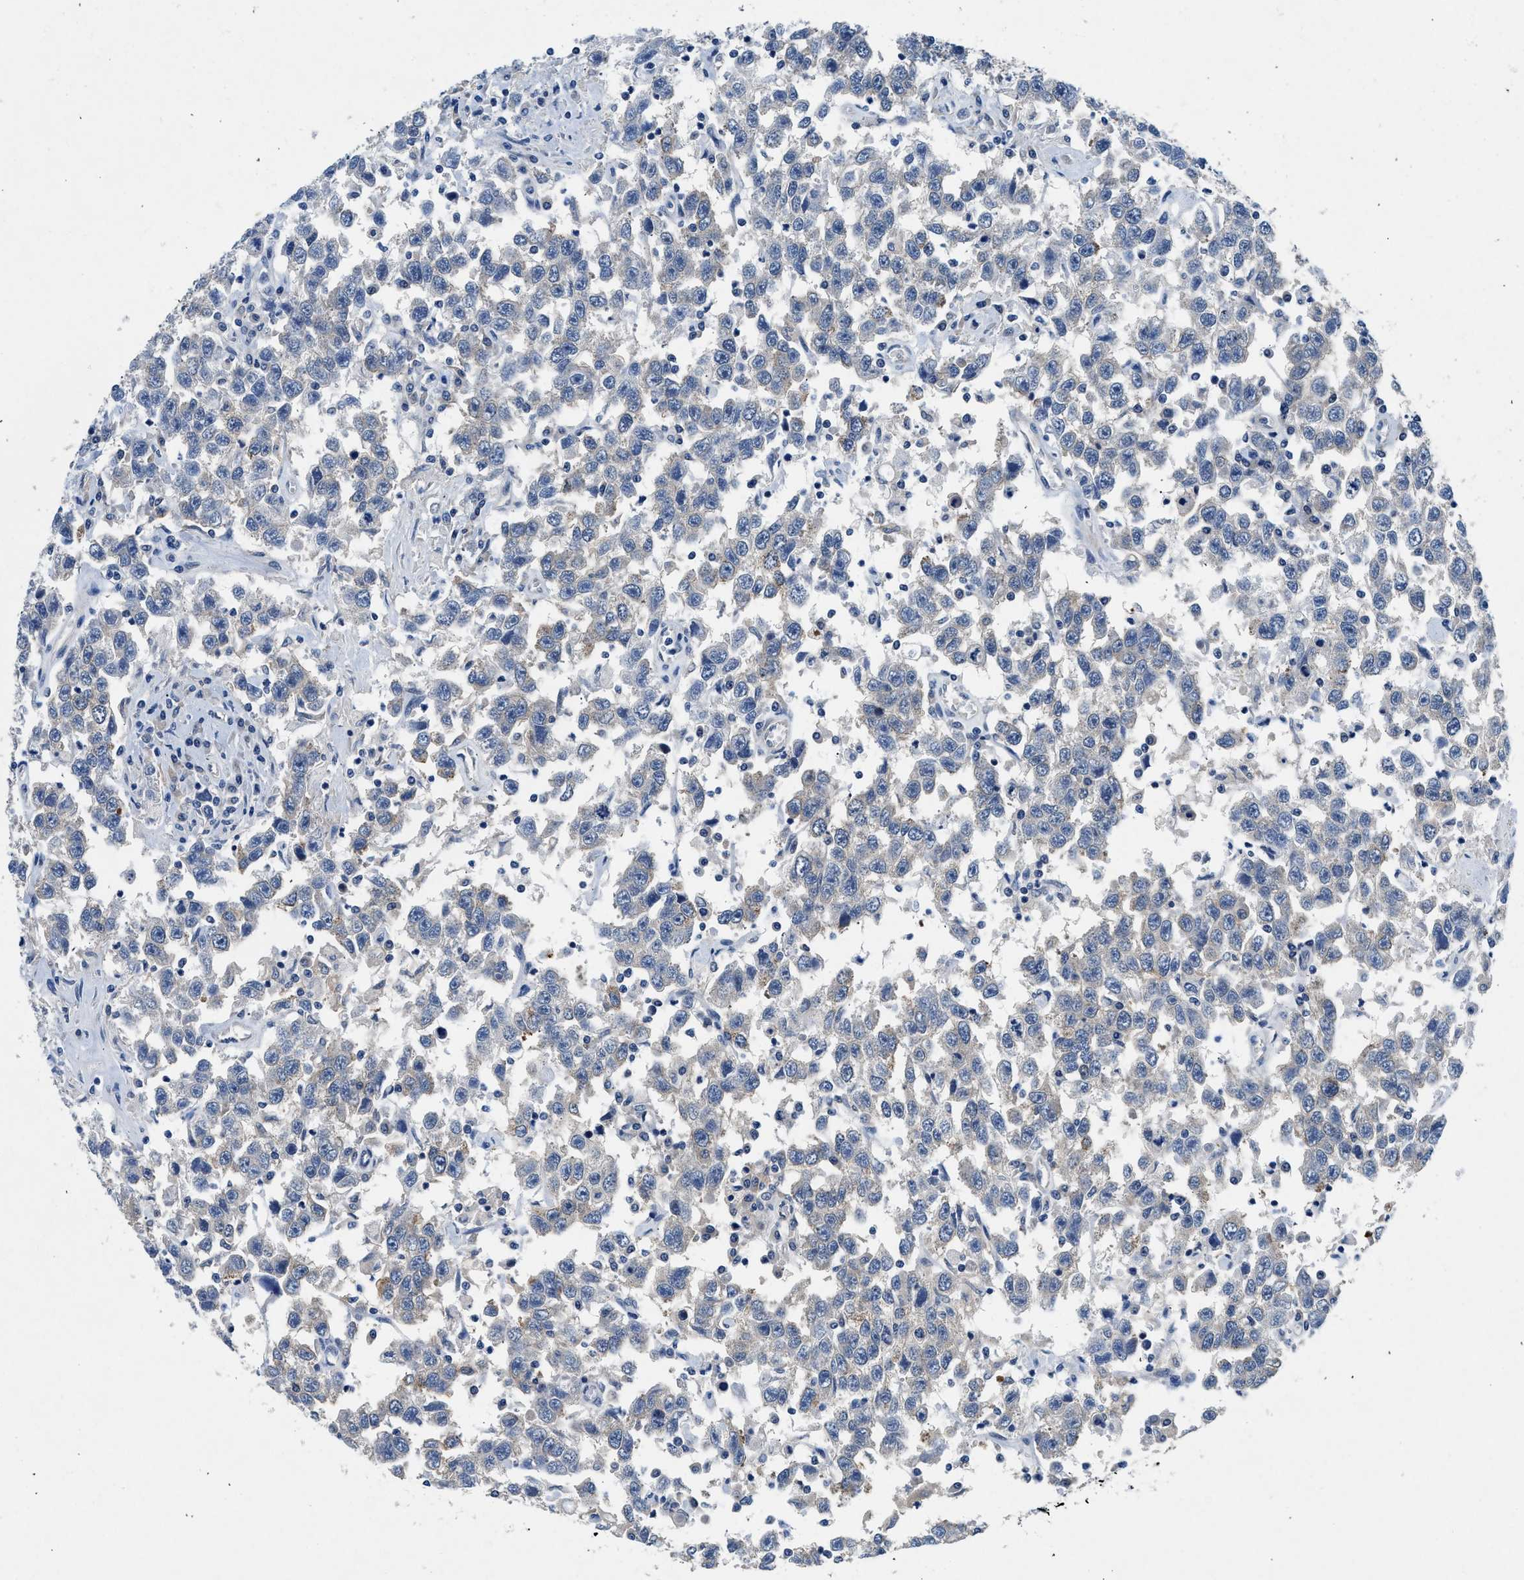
{"staining": {"intensity": "negative", "quantity": "none", "location": "none"}, "tissue": "testis cancer", "cell_type": "Tumor cells", "image_type": "cancer", "snomed": [{"axis": "morphology", "description": "Seminoma, NOS"}, {"axis": "topography", "description": "Testis"}], "caption": "This photomicrograph is of seminoma (testis) stained with immunohistochemistry to label a protein in brown with the nuclei are counter-stained blue. There is no expression in tumor cells. (DAB immunohistochemistry (IHC) with hematoxylin counter stain).", "gene": "COPS2", "patient": {"sex": "male", "age": 41}}